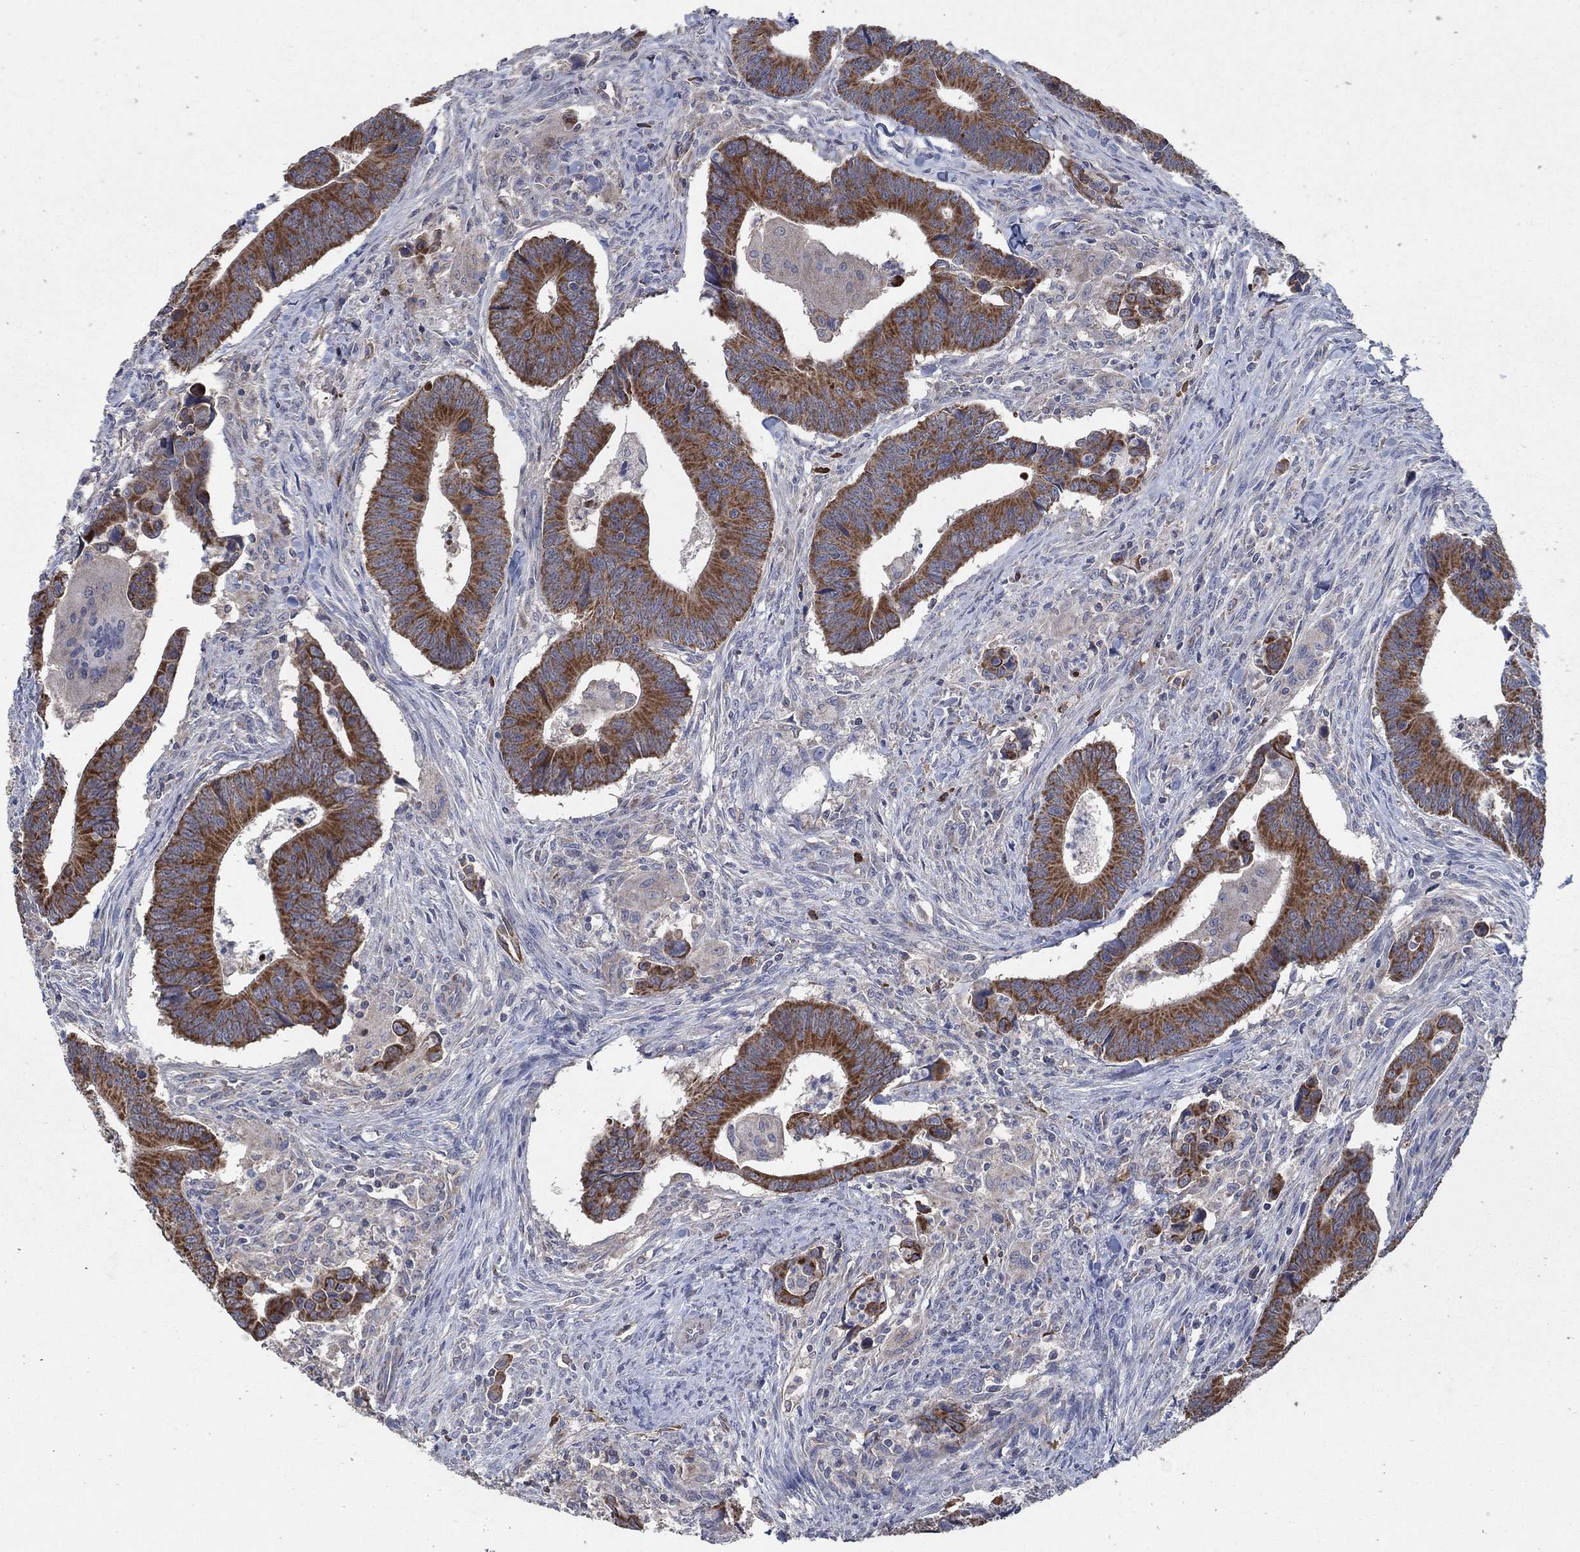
{"staining": {"intensity": "strong", "quantity": "25%-75%", "location": "cytoplasmic/membranous"}, "tissue": "colorectal cancer", "cell_type": "Tumor cells", "image_type": "cancer", "snomed": [{"axis": "morphology", "description": "Adenocarcinoma, NOS"}, {"axis": "topography", "description": "Rectum"}], "caption": "A micrograph showing strong cytoplasmic/membranous staining in about 25%-75% of tumor cells in adenocarcinoma (colorectal), as visualized by brown immunohistochemical staining.", "gene": "HID1", "patient": {"sex": "male", "age": 67}}